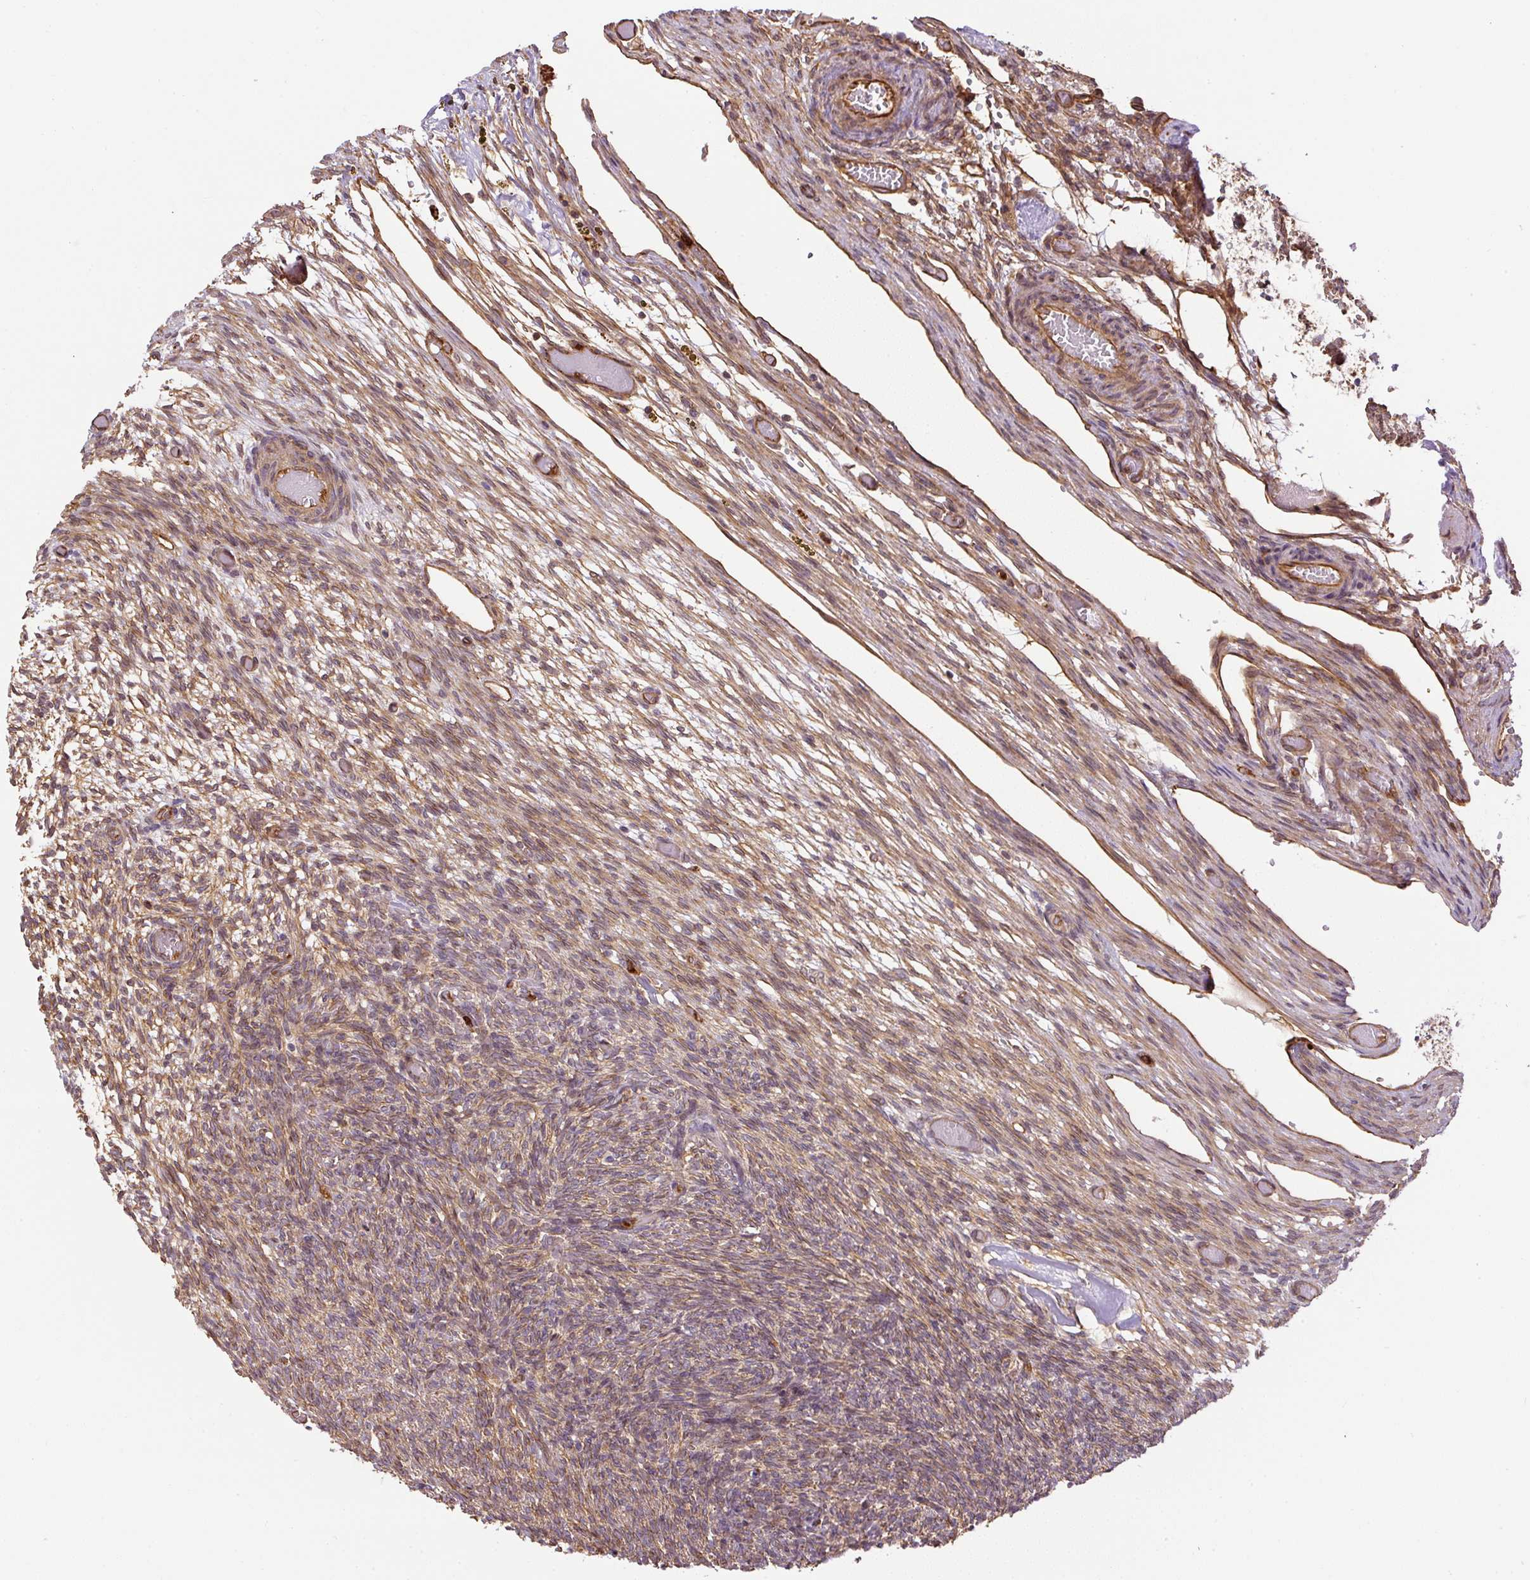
{"staining": {"intensity": "moderate", "quantity": ">75%", "location": "cytoplasmic/membranous"}, "tissue": "ovary", "cell_type": "Ovarian stroma cells", "image_type": "normal", "snomed": [{"axis": "morphology", "description": "Normal tissue, NOS"}, {"axis": "topography", "description": "Ovary"}], "caption": "Protein staining reveals moderate cytoplasmic/membranous expression in about >75% of ovarian stroma cells in unremarkable ovary. Nuclei are stained in blue.", "gene": "B3GALT5", "patient": {"sex": "female", "age": 67}}